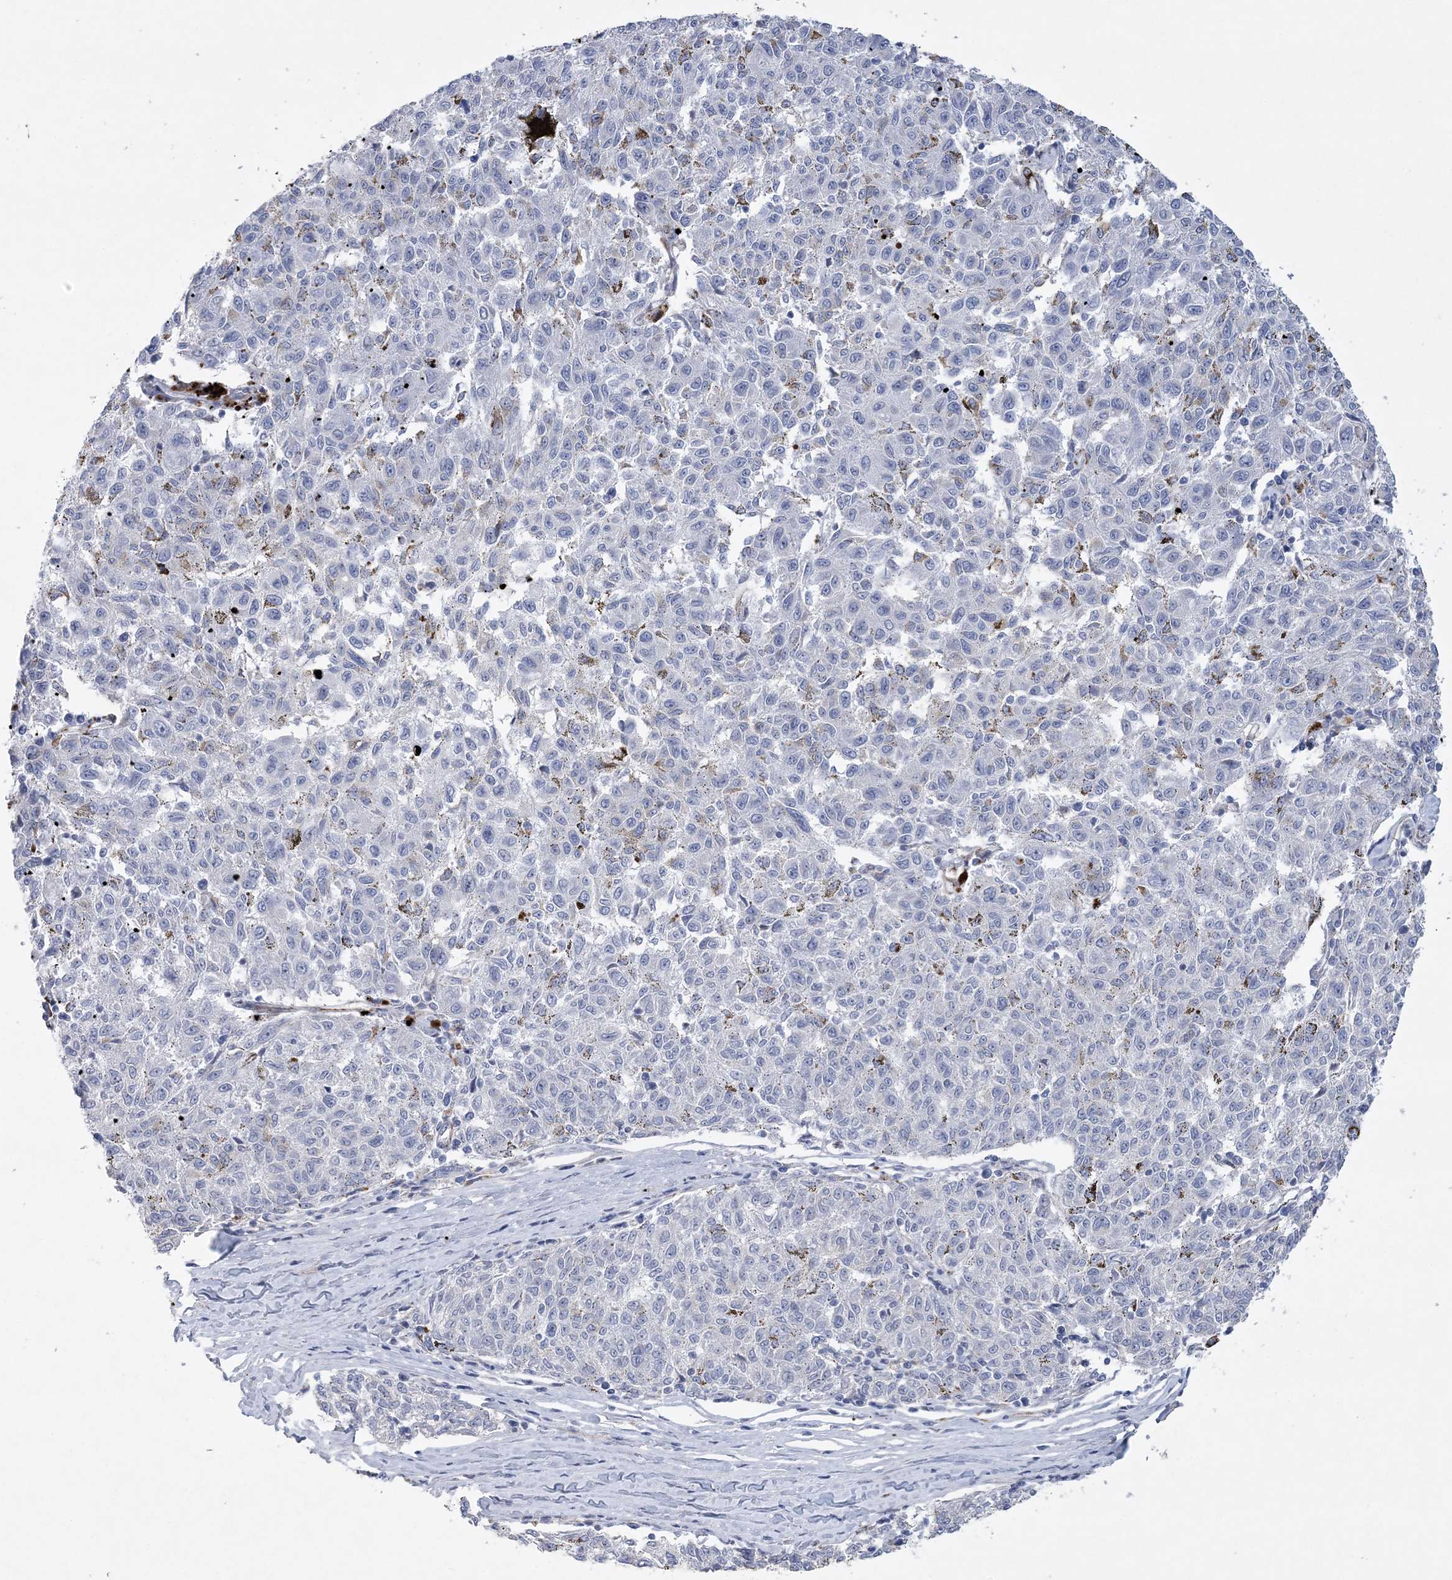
{"staining": {"intensity": "negative", "quantity": "none", "location": "none"}, "tissue": "melanoma", "cell_type": "Tumor cells", "image_type": "cancer", "snomed": [{"axis": "morphology", "description": "Malignant melanoma, NOS"}, {"axis": "topography", "description": "Skin"}], "caption": "The image shows no significant expression in tumor cells of melanoma.", "gene": "ARSJ", "patient": {"sex": "female", "age": 72}}